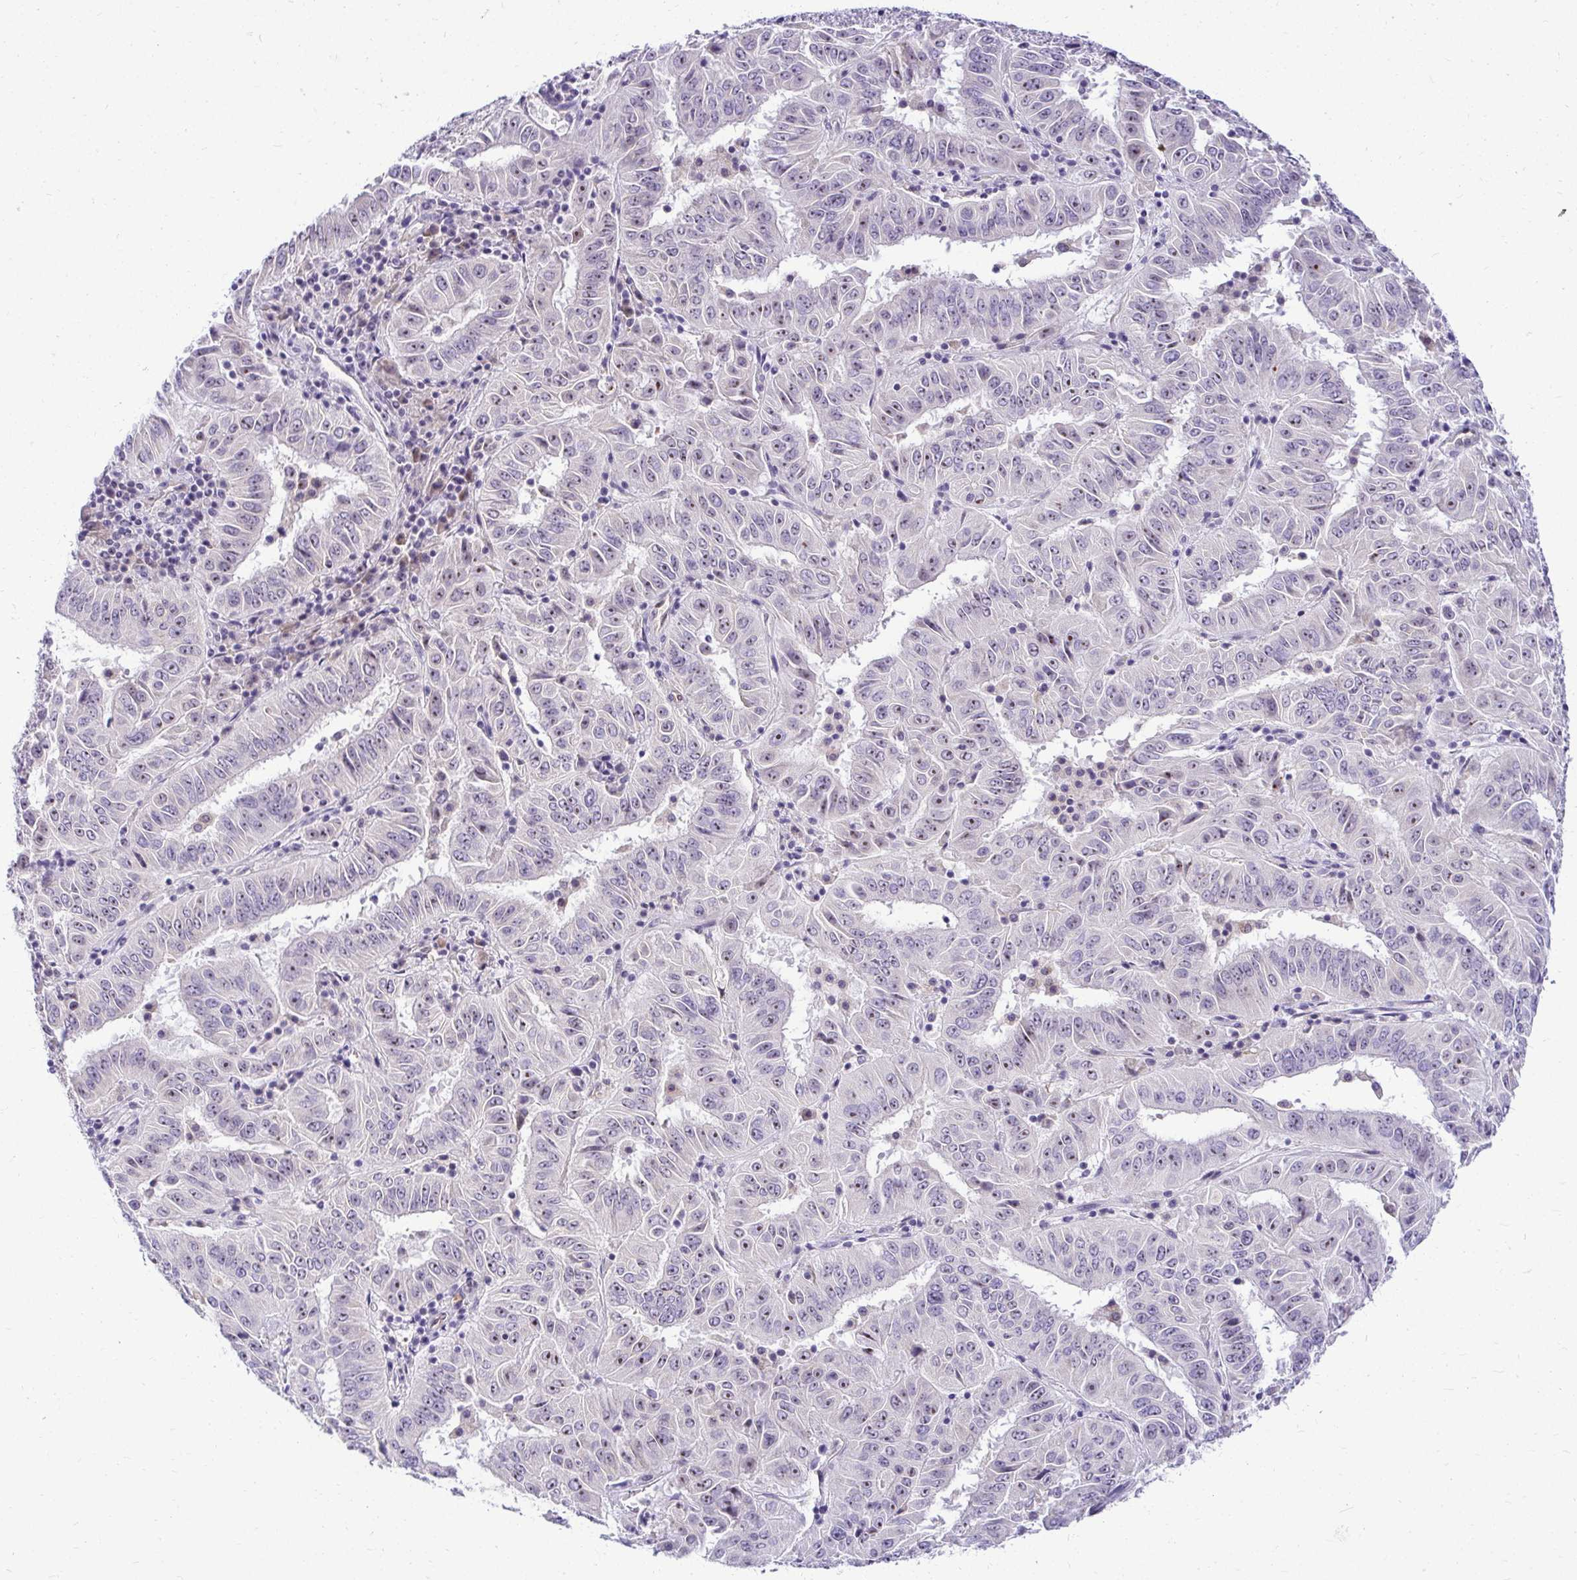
{"staining": {"intensity": "moderate", "quantity": "<25%", "location": "nuclear"}, "tissue": "pancreatic cancer", "cell_type": "Tumor cells", "image_type": "cancer", "snomed": [{"axis": "morphology", "description": "Adenocarcinoma, NOS"}, {"axis": "topography", "description": "Pancreas"}], "caption": "Tumor cells show low levels of moderate nuclear expression in approximately <25% of cells in pancreatic cancer. (IHC, brightfield microscopy, high magnification).", "gene": "NIFK", "patient": {"sex": "male", "age": 63}}